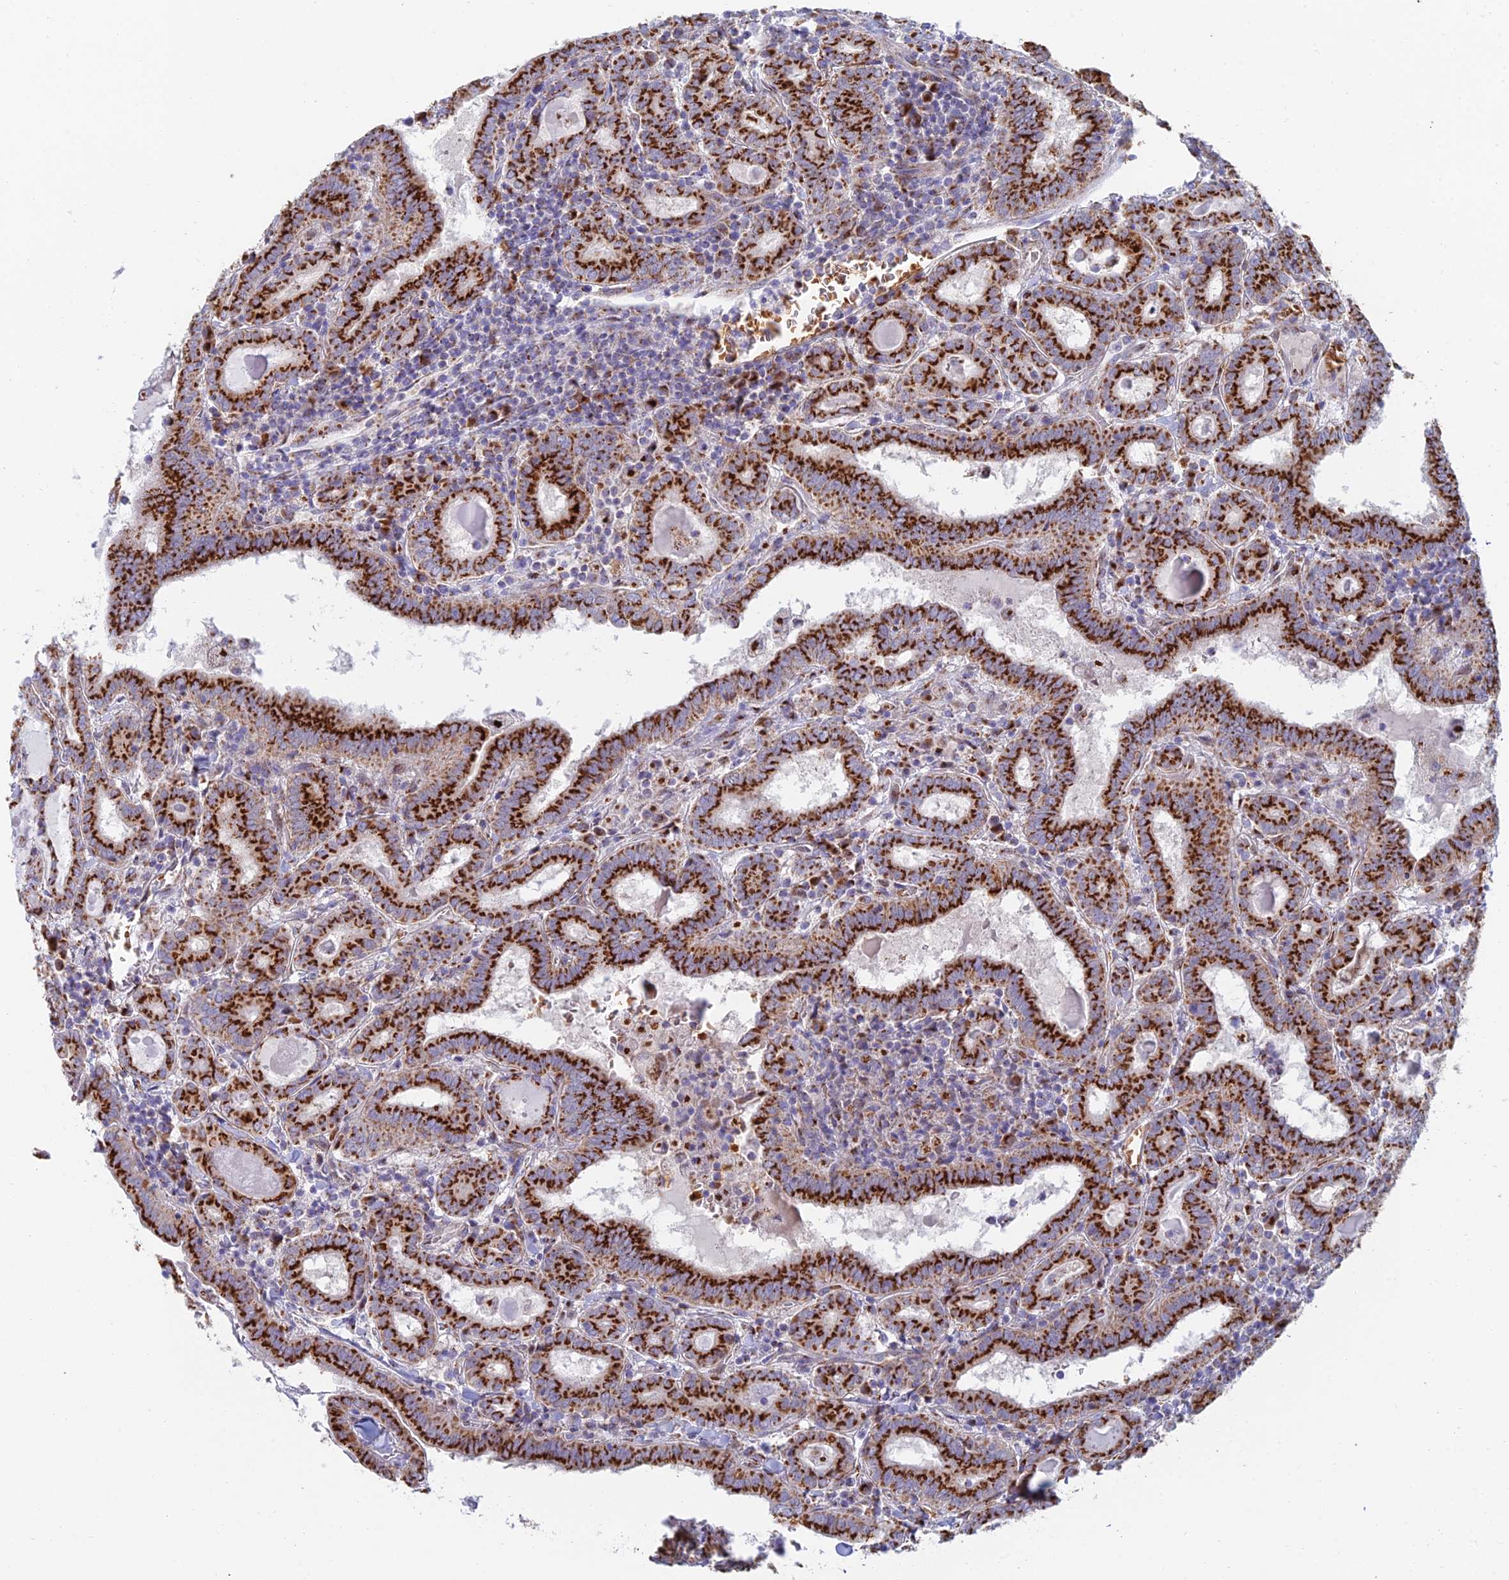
{"staining": {"intensity": "strong", "quantity": ">75%", "location": "cytoplasmic/membranous"}, "tissue": "thyroid cancer", "cell_type": "Tumor cells", "image_type": "cancer", "snomed": [{"axis": "morphology", "description": "Papillary adenocarcinoma, NOS"}, {"axis": "topography", "description": "Thyroid gland"}], "caption": "The image displays a brown stain indicating the presence of a protein in the cytoplasmic/membranous of tumor cells in thyroid cancer.", "gene": "HS2ST1", "patient": {"sex": "female", "age": 72}}